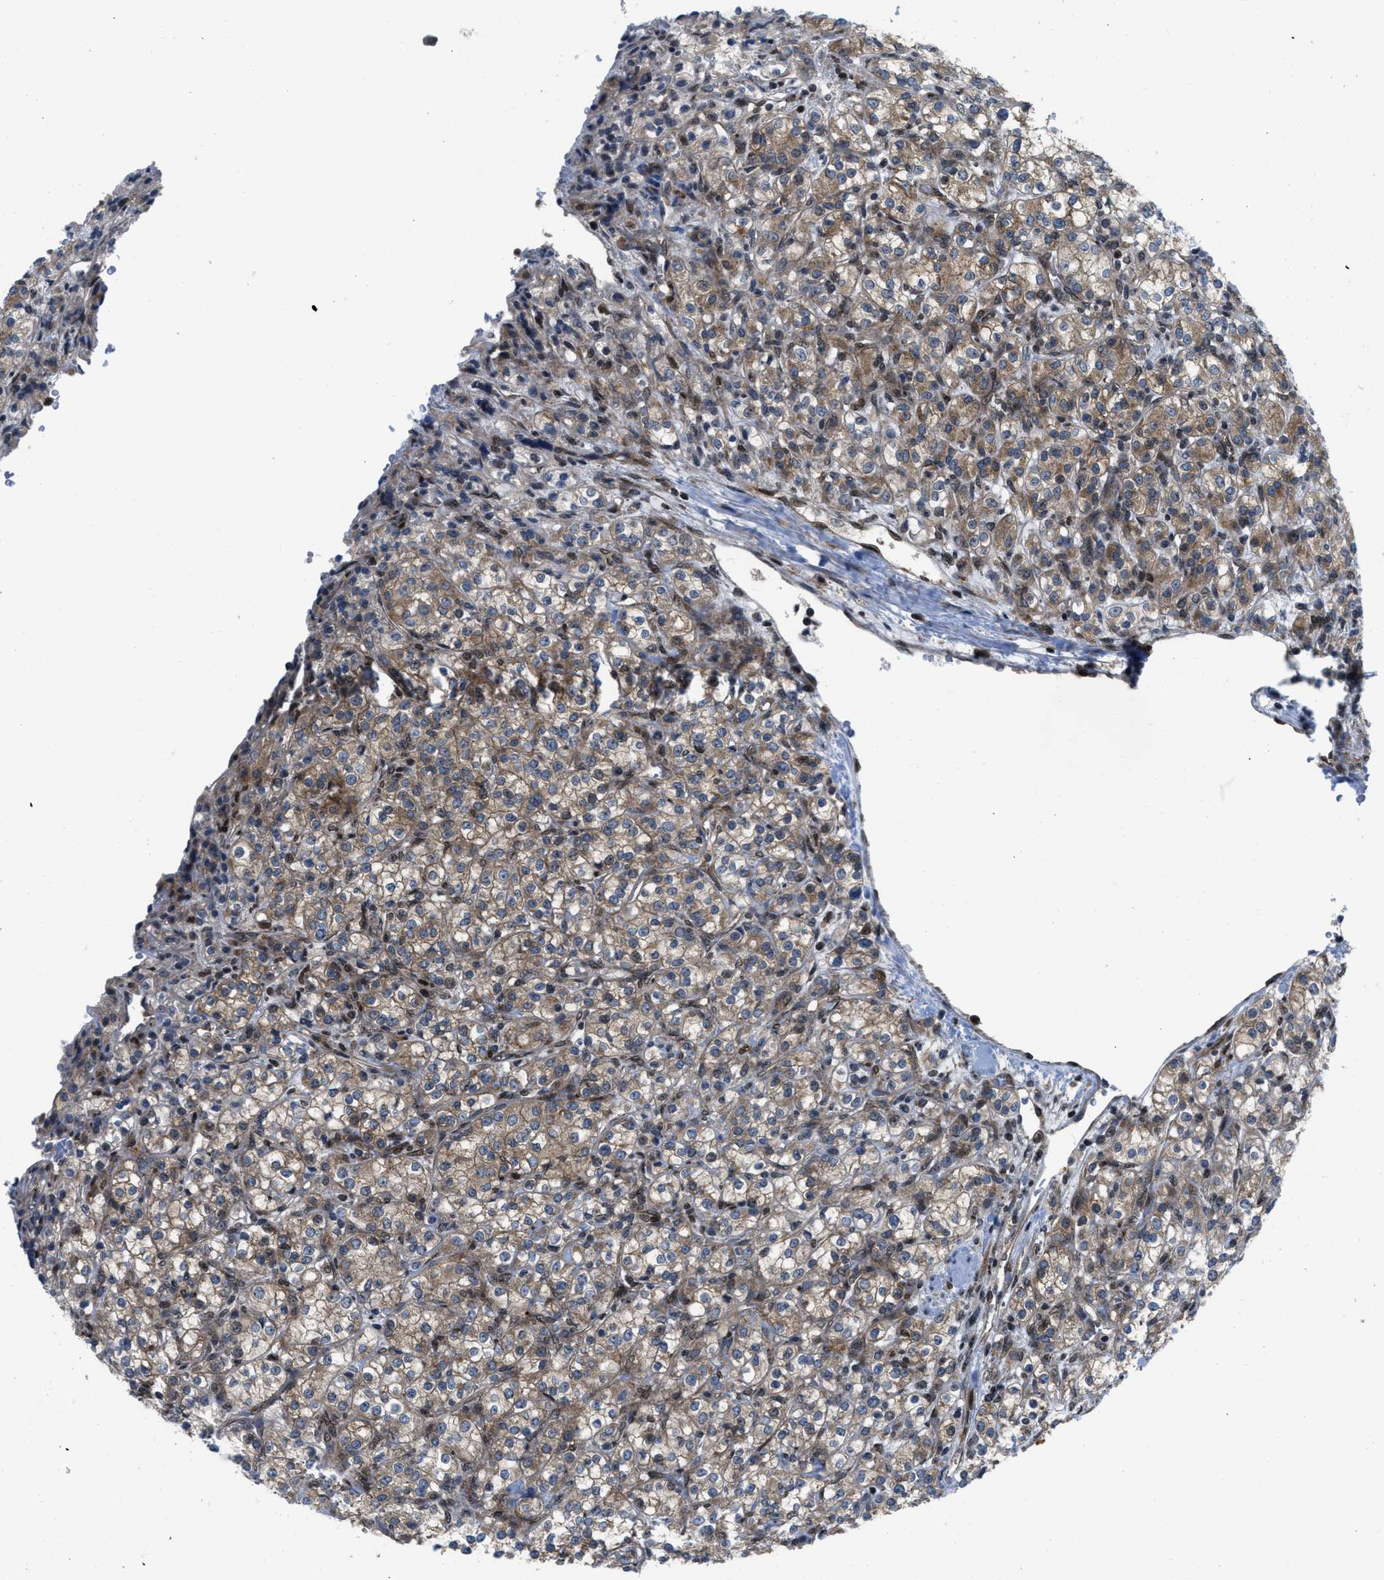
{"staining": {"intensity": "moderate", "quantity": ">75%", "location": "cytoplasmic/membranous"}, "tissue": "renal cancer", "cell_type": "Tumor cells", "image_type": "cancer", "snomed": [{"axis": "morphology", "description": "Adenocarcinoma, NOS"}, {"axis": "topography", "description": "Kidney"}], "caption": "Protein staining displays moderate cytoplasmic/membranous staining in about >75% of tumor cells in adenocarcinoma (renal).", "gene": "PPP2CB", "patient": {"sex": "male", "age": 77}}